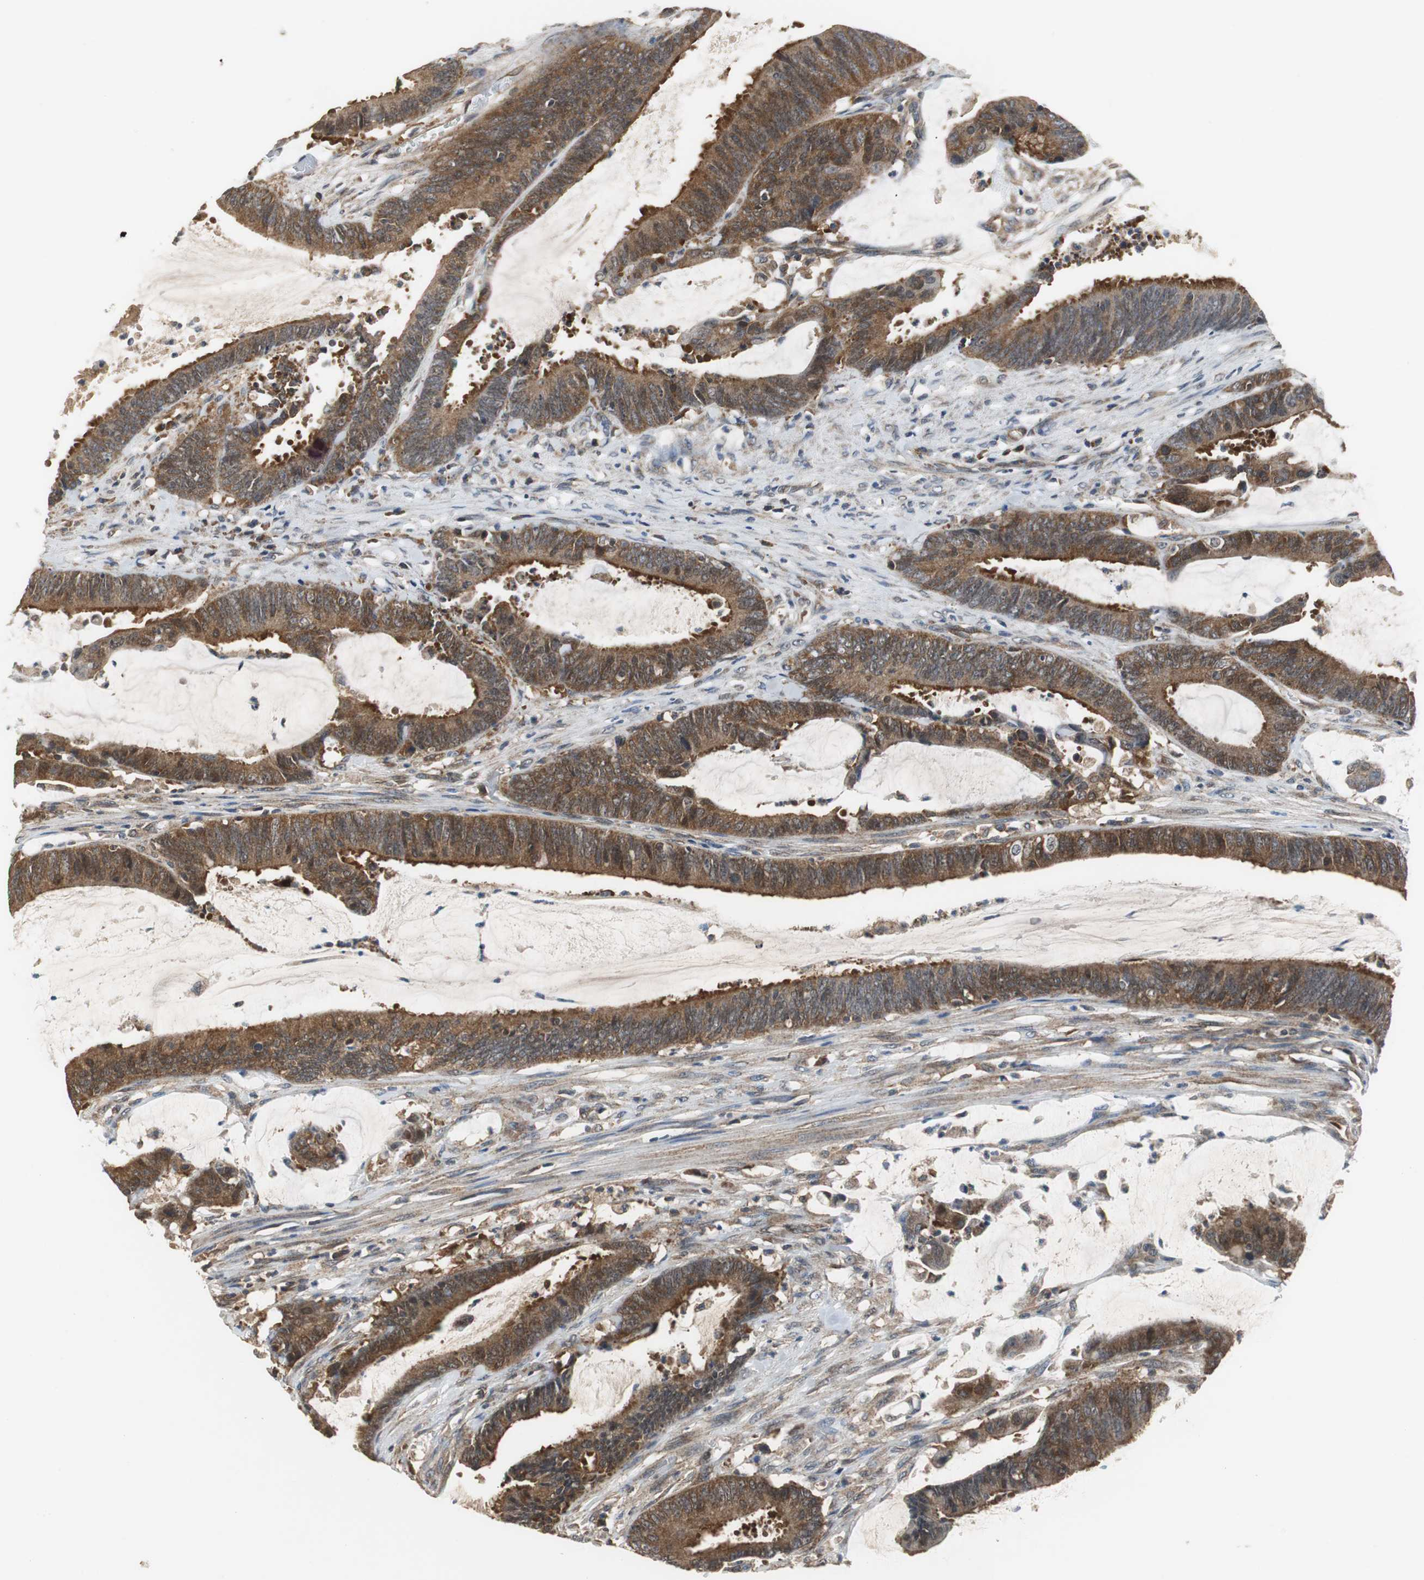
{"staining": {"intensity": "strong", "quantity": ">75%", "location": "cytoplasmic/membranous"}, "tissue": "colorectal cancer", "cell_type": "Tumor cells", "image_type": "cancer", "snomed": [{"axis": "morphology", "description": "Adenocarcinoma, NOS"}, {"axis": "topography", "description": "Rectum"}], "caption": "This is an image of immunohistochemistry staining of colorectal adenocarcinoma, which shows strong positivity in the cytoplasmic/membranous of tumor cells.", "gene": "VBP1", "patient": {"sex": "female", "age": 66}}